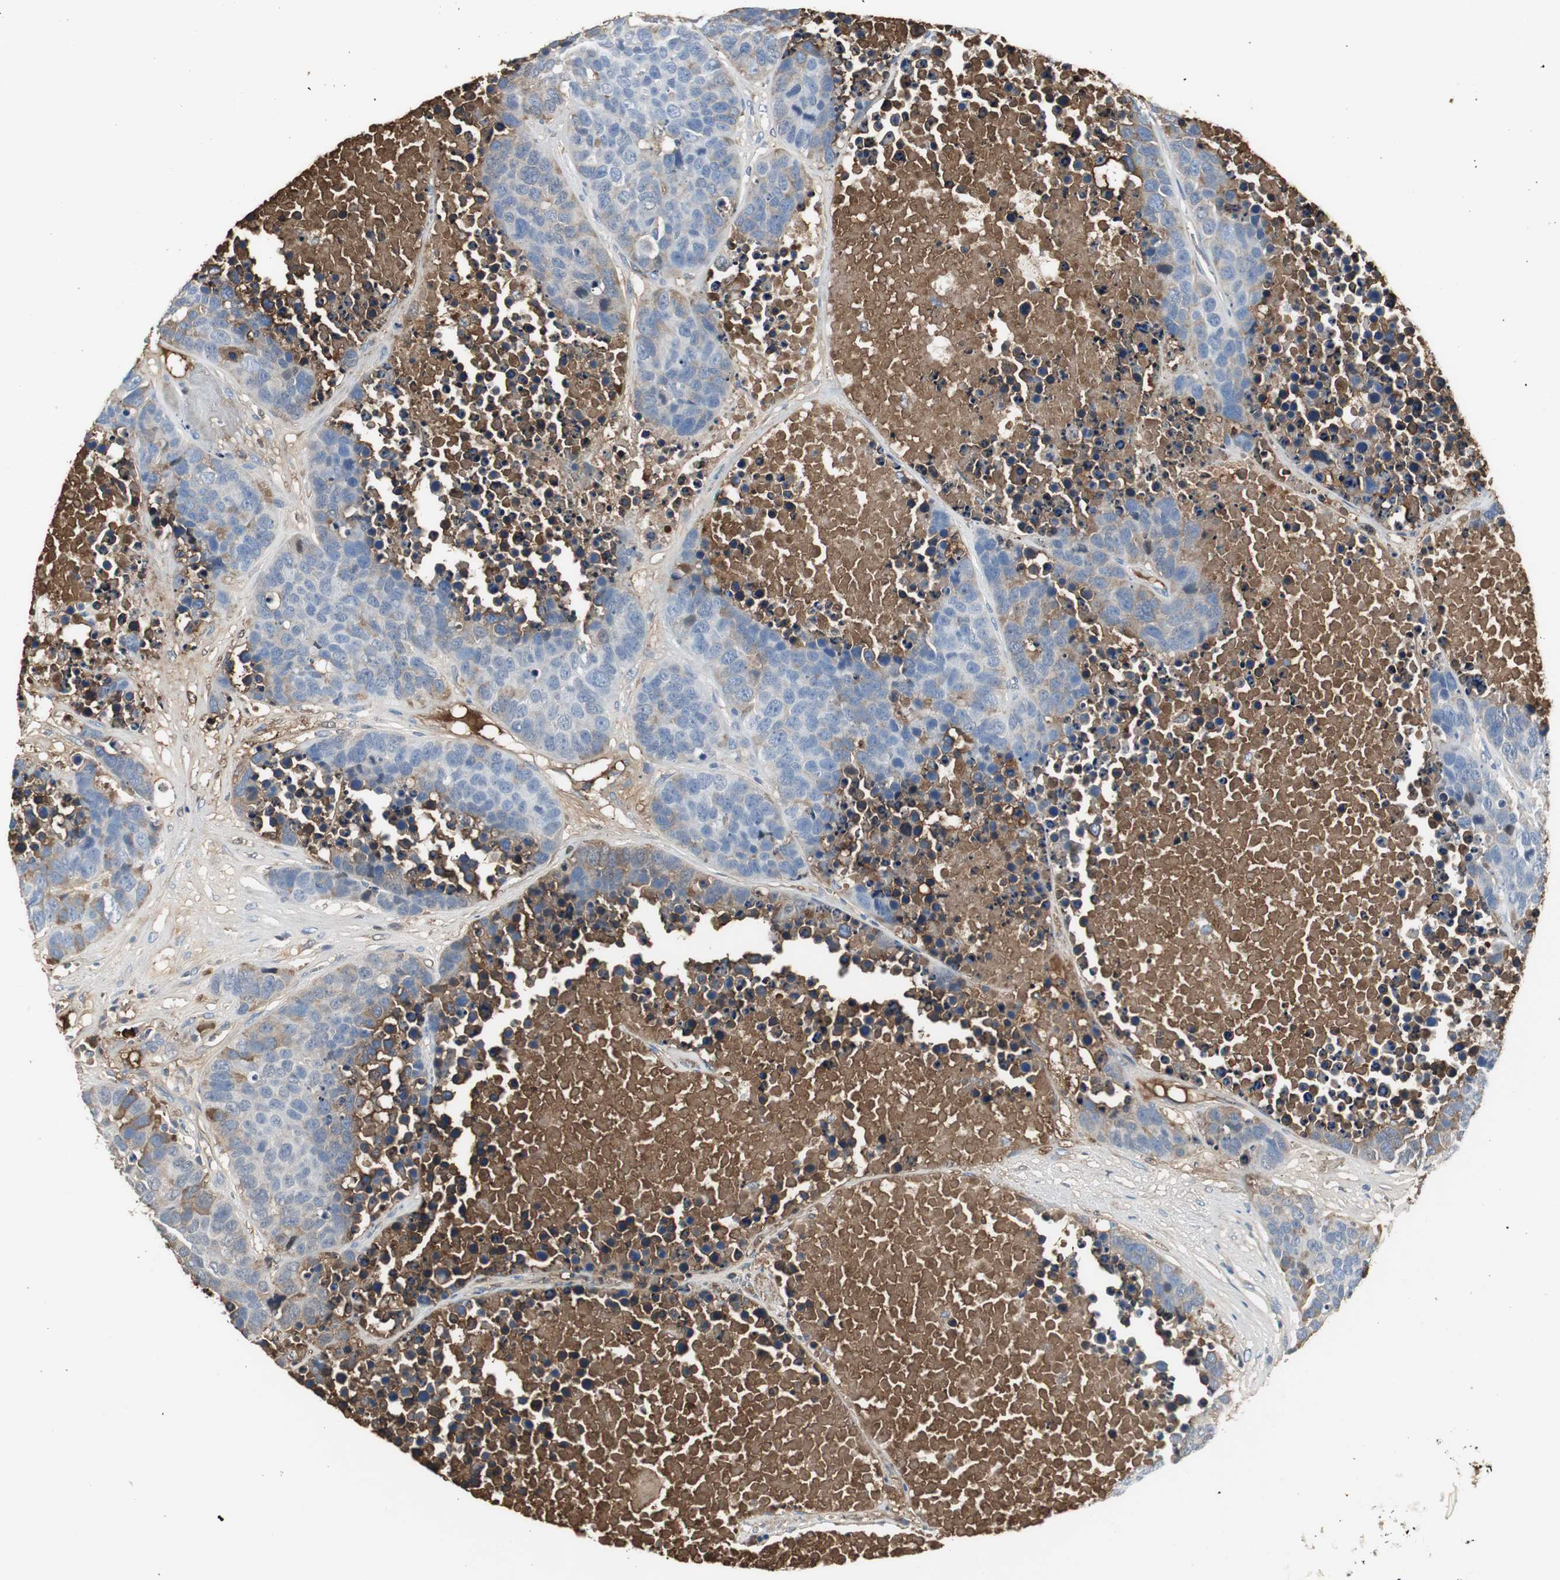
{"staining": {"intensity": "weak", "quantity": "<25%", "location": "cytoplasmic/membranous"}, "tissue": "carcinoid", "cell_type": "Tumor cells", "image_type": "cancer", "snomed": [{"axis": "morphology", "description": "Carcinoid, malignant, NOS"}, {"axis": "topography", "description": "Lung"}], "caption": "DAB (3,3'-diaminobenzidine) immunohistochemical staining of human carcinoid reveals no significant positivity in tumor cells. (DAB immunohistochemistry, high magnification).", "gene": "IGHA1", "patient": {"sex": "male", "age": 60}}